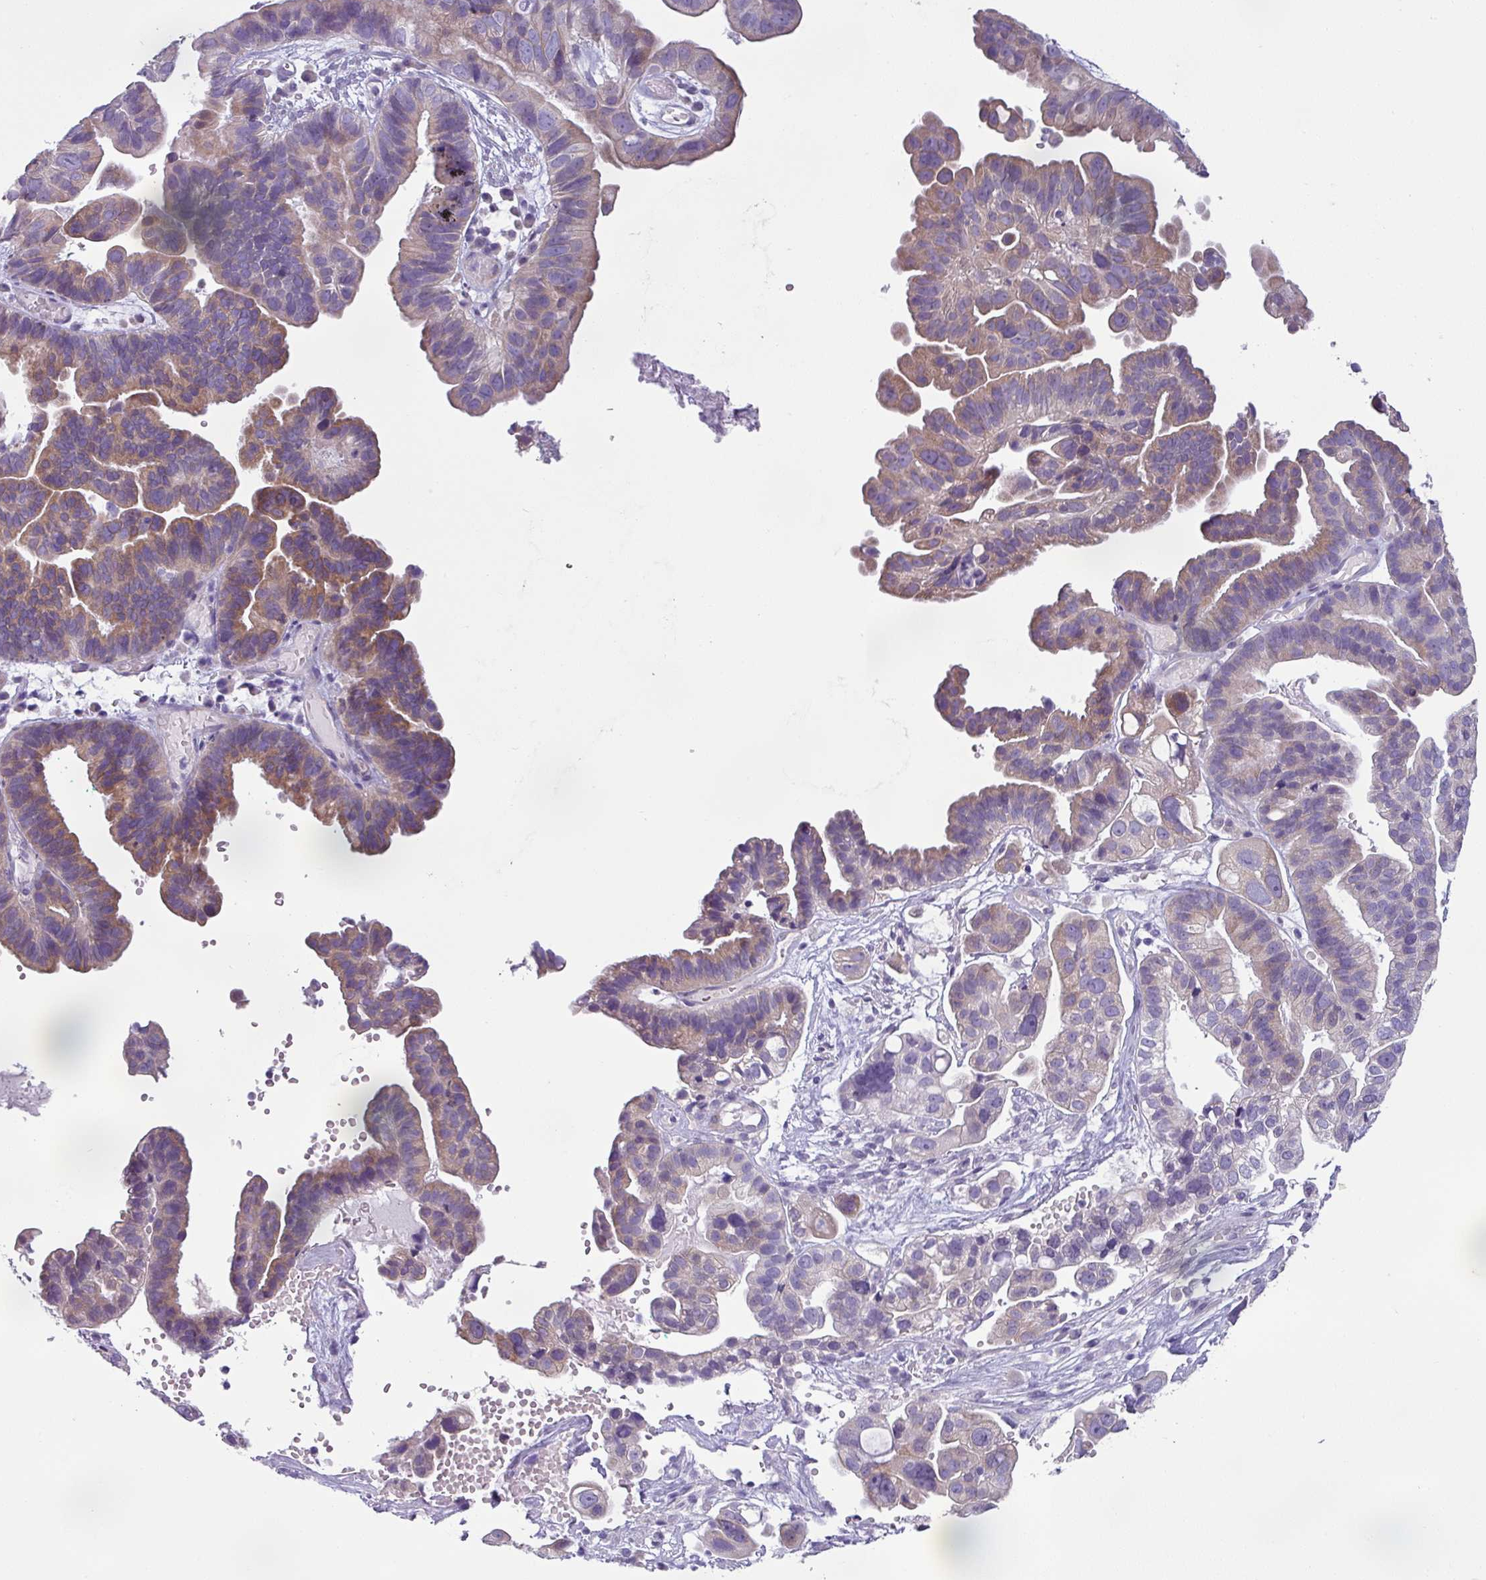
{"staining": {"intensity": "moderate", "quantity": "25%-75%", "location": "cytoplasmic/membranous"}, "tissue": "ovarian cancer", "cell_type": "Tumor cells", "image_type": "cancer", "snomed": [{"axis": "morphology", "description": "Cystadenocarcinoma, serous, NOS"}, {"axis": "topography", "description": "Ovary"}], "caption": "Protein staining of ovarian cancer tissue reveals moderate cytoplasmic/membranous positivity in about 25%-75% of tumor cells.", "gene": "TOR1AIP2", "patient": {"sex": "female", "age": 56}}